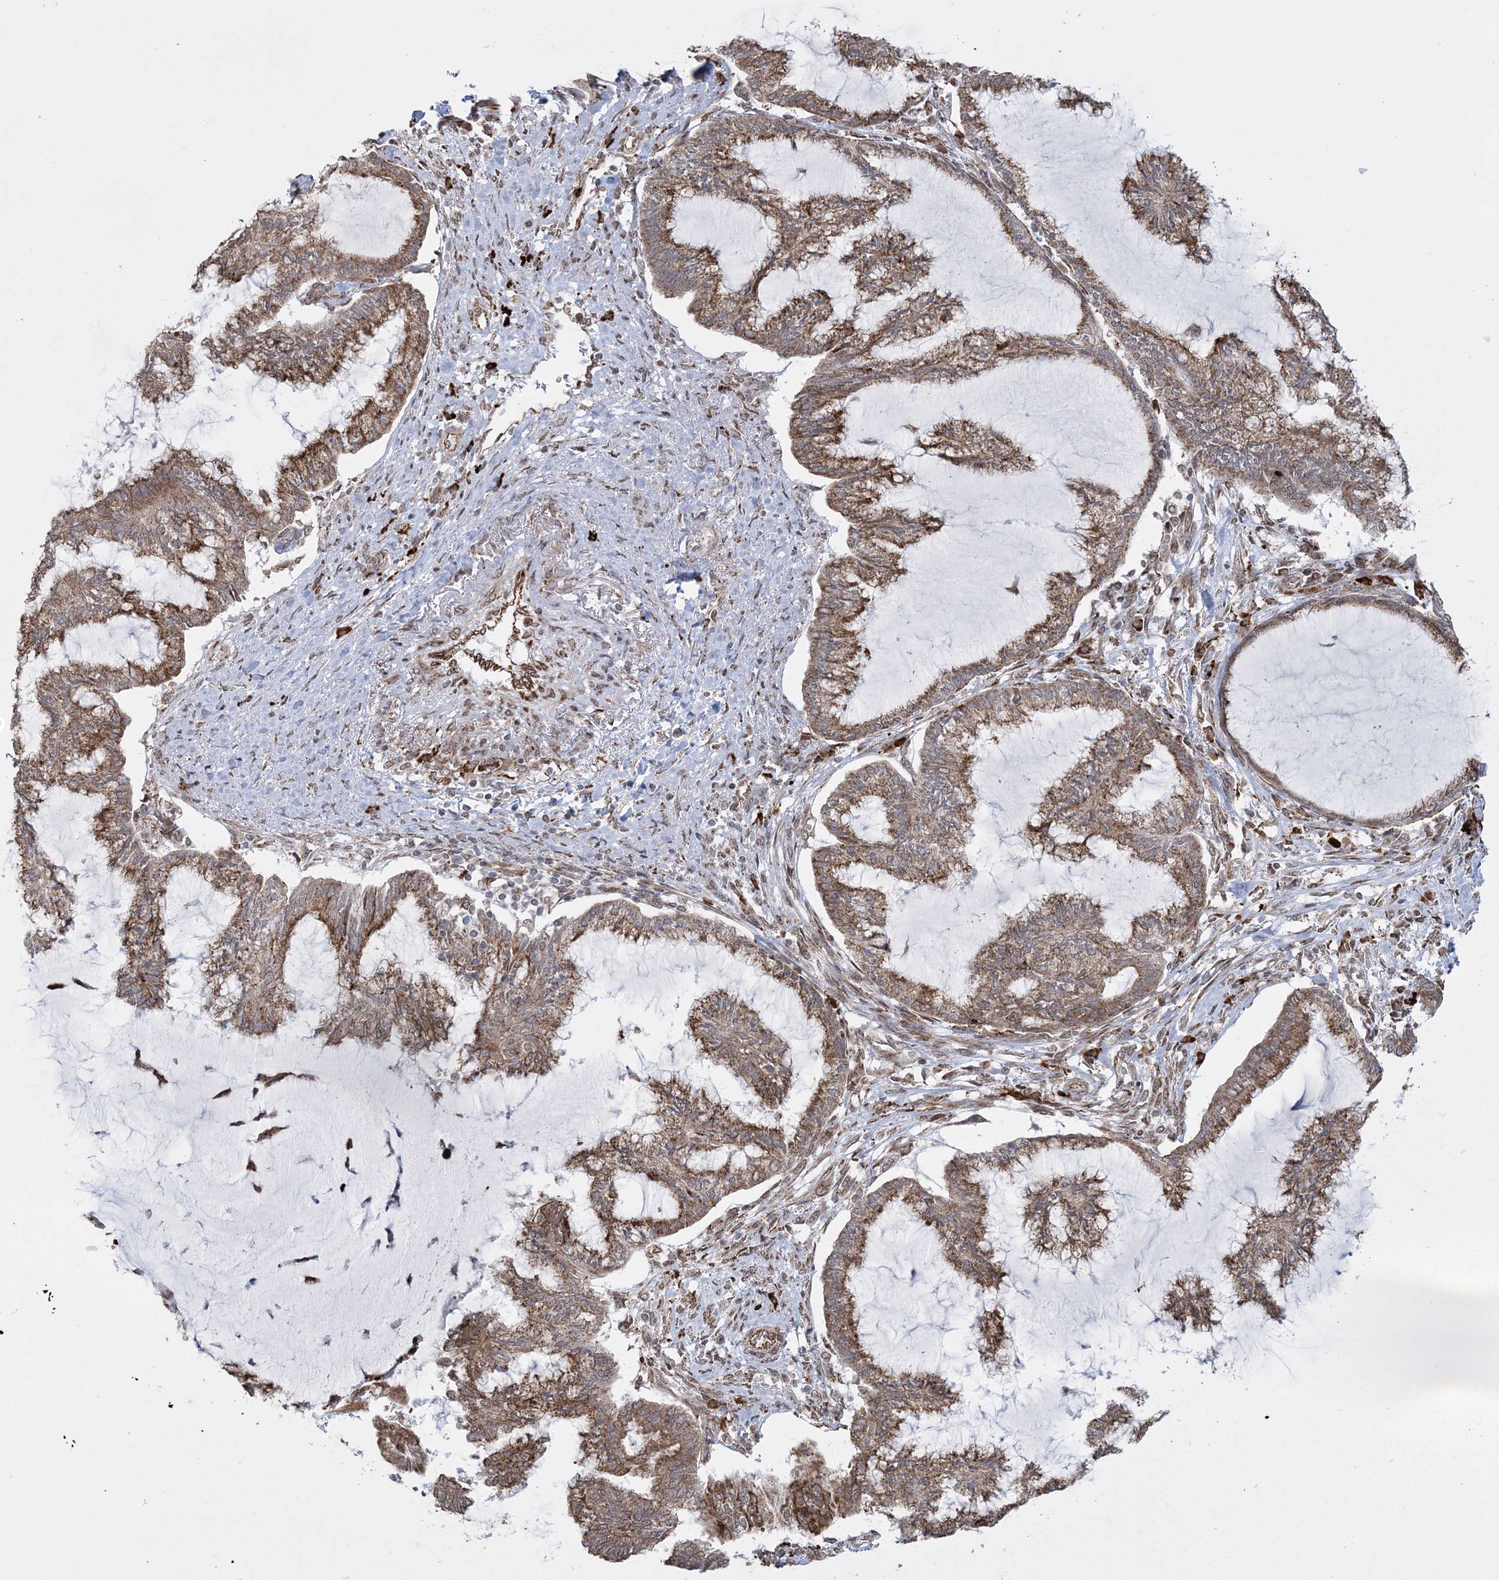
{"staining": {"intensity": "moderate", "quantity": ">75%", "location": "cytoplasmic/membranous"}, "tissue": "endometrial cancer", "cell_type": "Tumor cells", "image_type": "cancer", "snomed": [{"axis": "morphology", "description": "Adenocarcinoma, NOS"}, {"axis": "topography", "description": "Endometrium"}], "caption": "Moderate cytoplasmic/membranous positivity for a protein is seen in approximately >75% of tumor cells of endometrial cancer (adenocarcinoma) using immunohistochemistry (IHC).", "gene": "EFCAB12", "patient": {"sex": "female", "age": 86}}